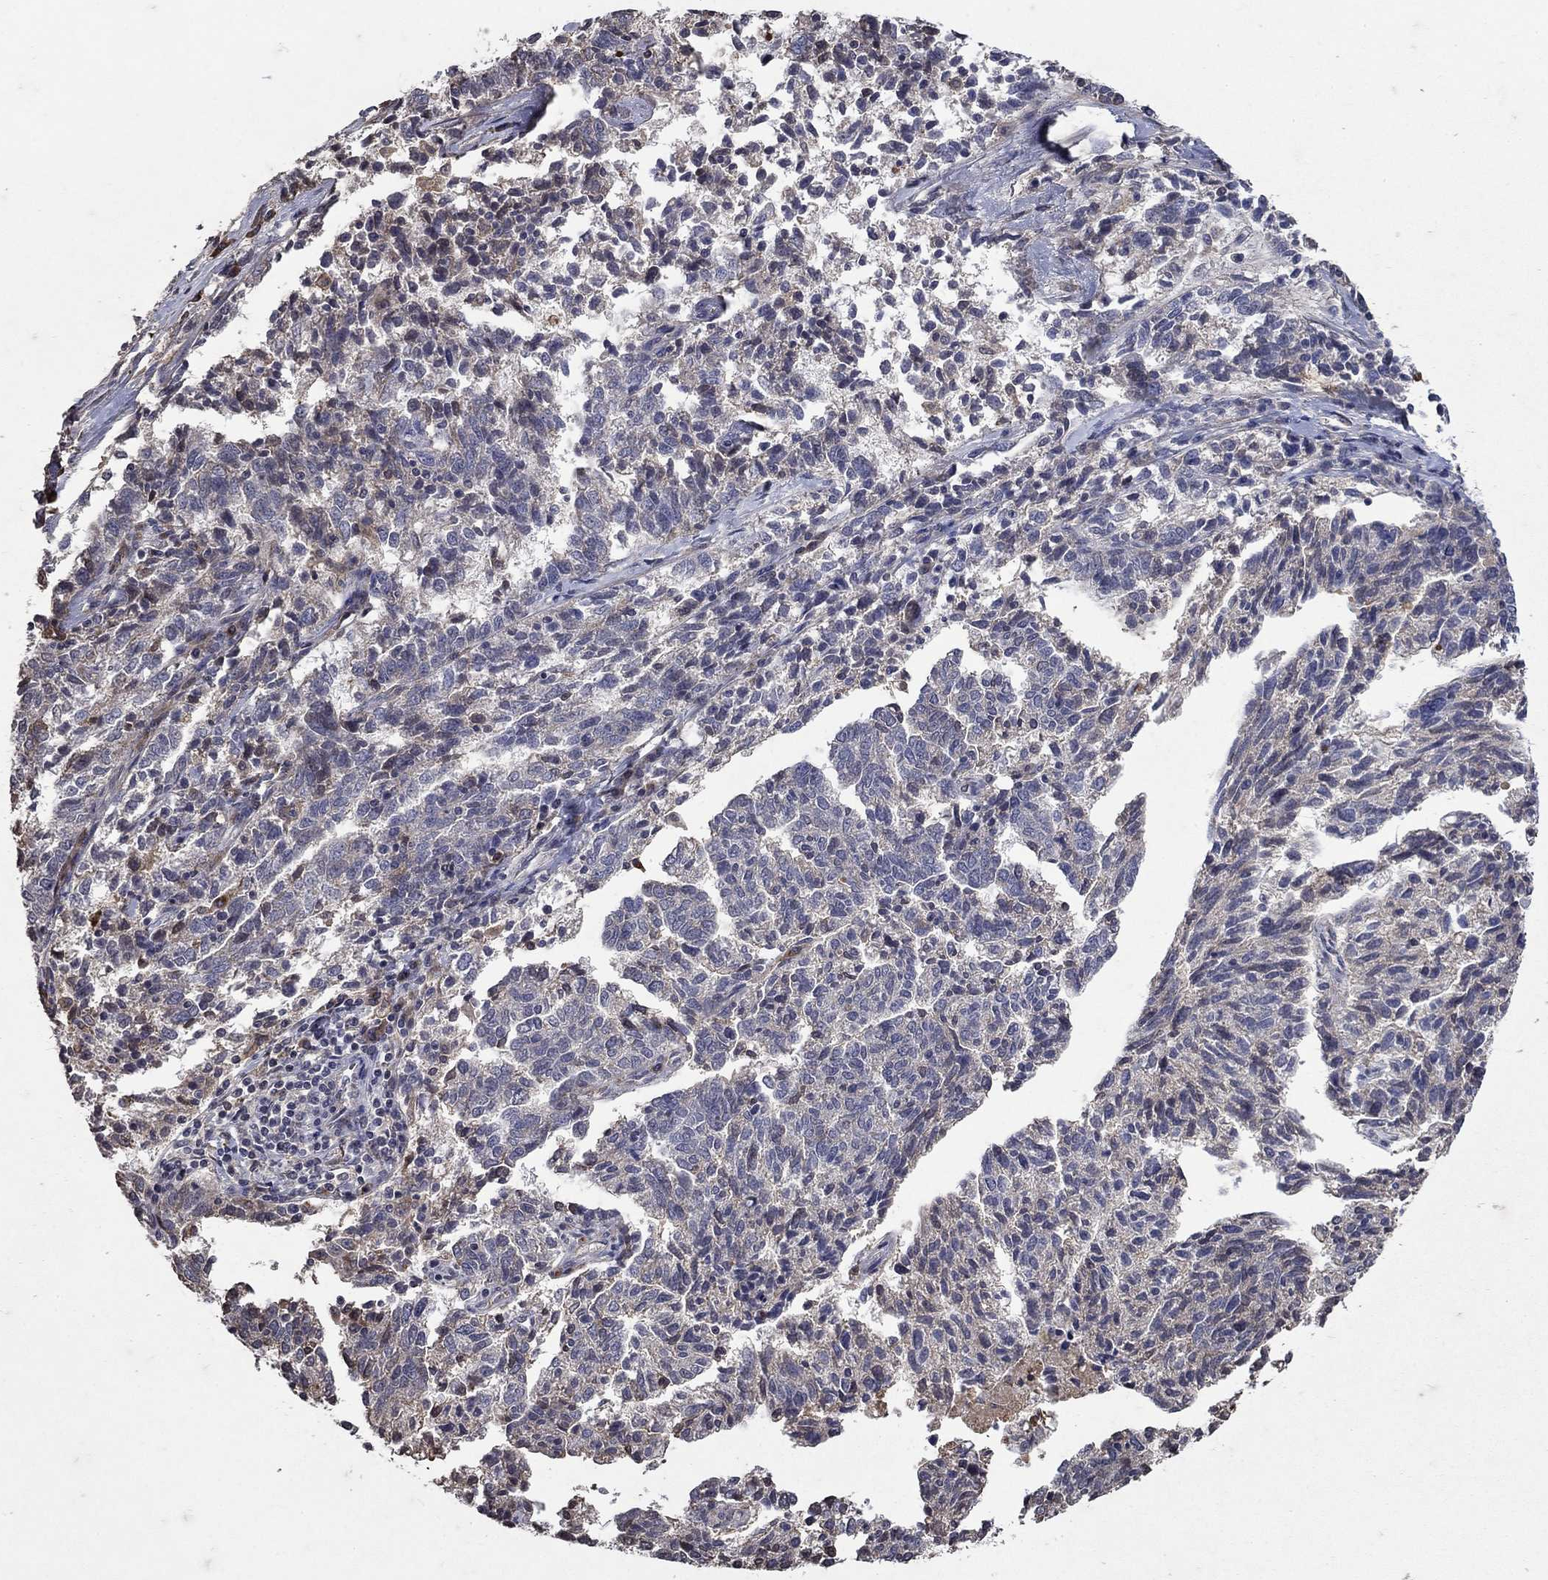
{"staining": {"intensity": "negative", "quantity": "none", "location": "none"}, "tissue": "ovarian cancer", "cell_type": "Tumor cells", "image_type": "cancer", "snomed": [{"axis": "morphology", "description": "Cystadenocarcinoma, serous, NOS"}, {"axis": "topography", "description": "Ovary"}], "caption": "Tumor cells are negative for brown protein staining in ovarian cancer. Brightfield microscopy of immunohistochemistry (IHC) stained with DAB (3,3'-diaminobenzidine) (brown) and hematoxylin (blue), captured at high magnification.", "gene": "NPC2", "patient": {"sex": "female", "age": 71}}